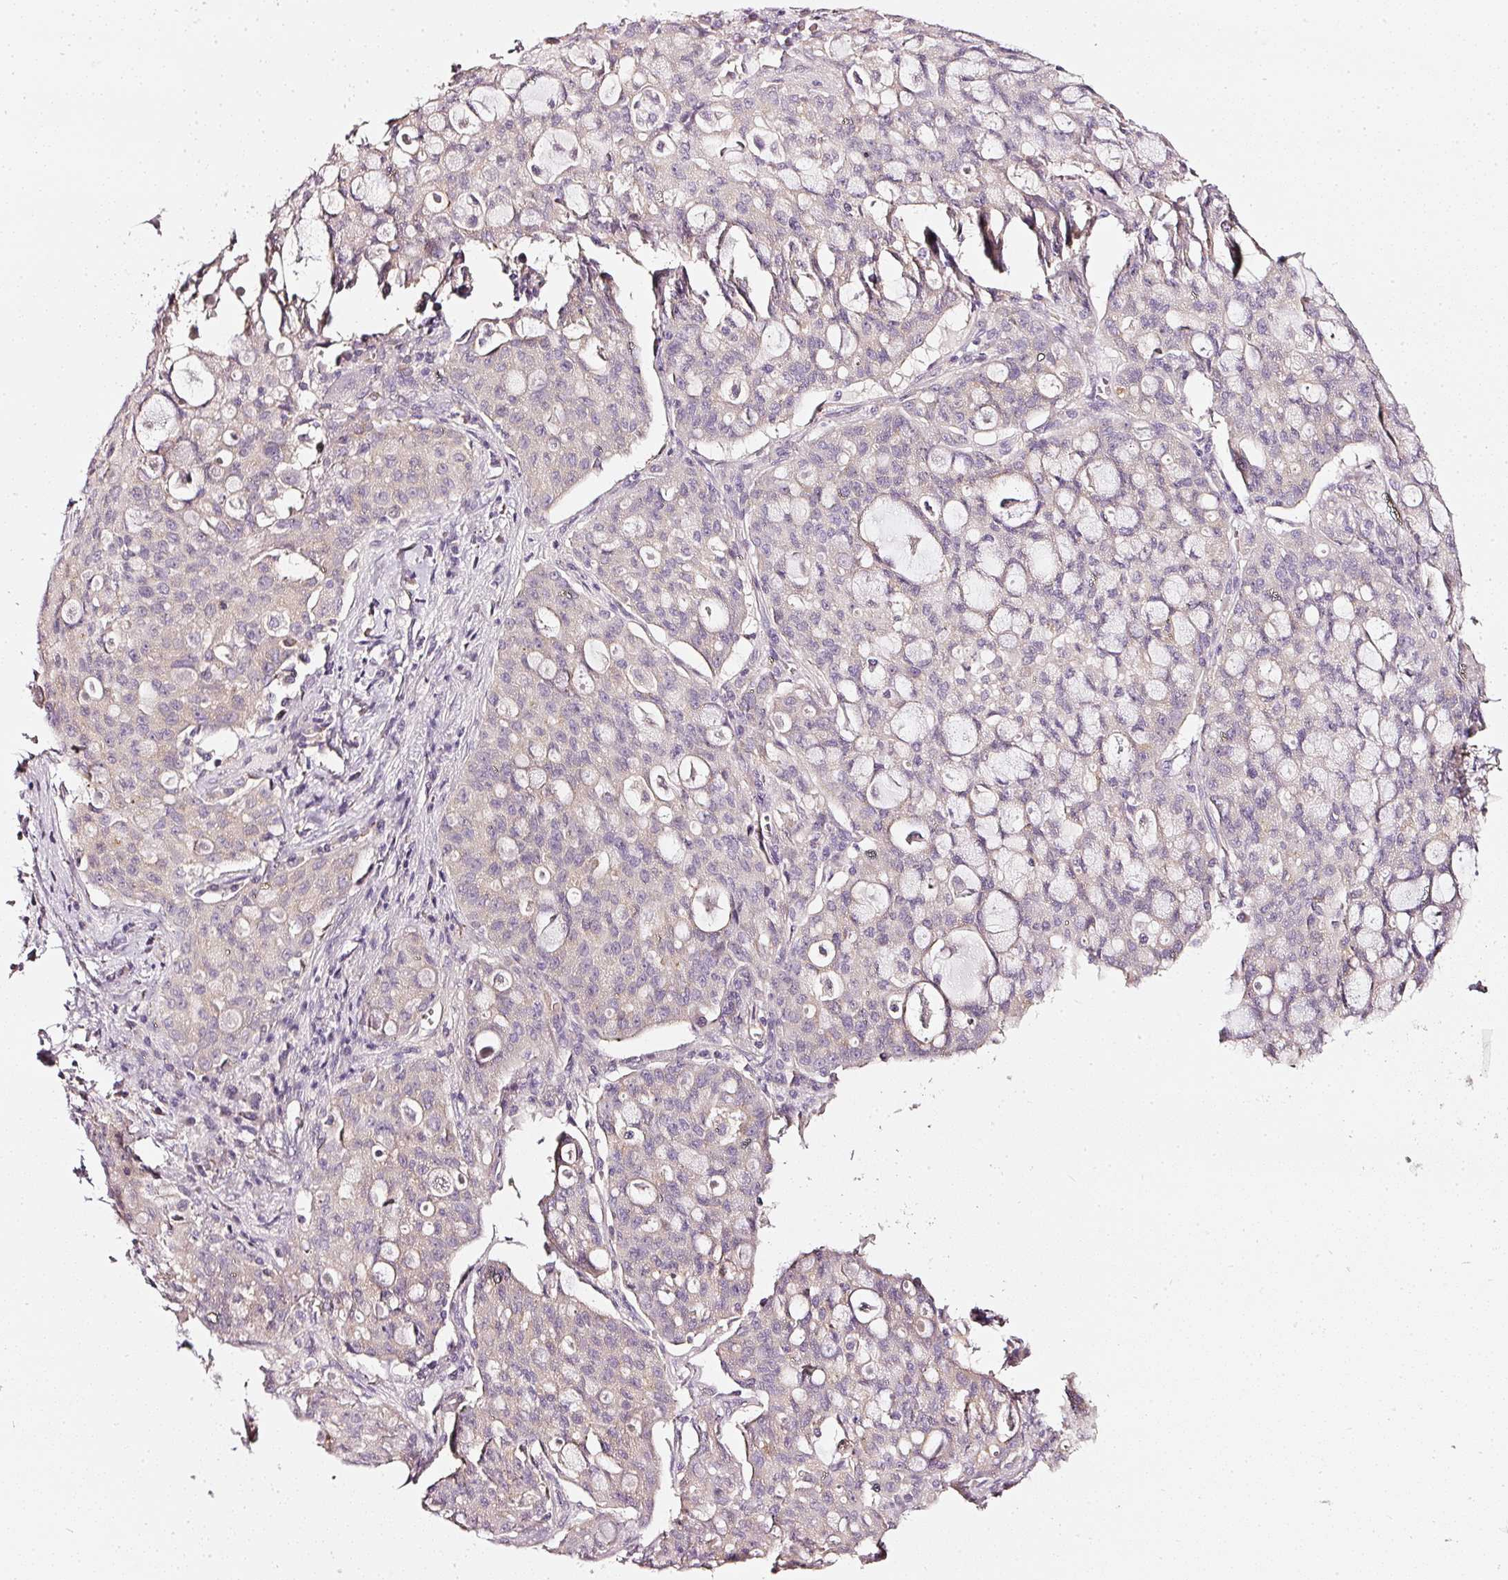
{"staining": {"intensity": "weak", "quantity": "<25%", "location": "cytoplasmic/membranous"}, "tissue": "lung cancer", "cell_type": "Tumor cells", "image_type": "cancer", "snomed": [{"axis": "morphology", "description": "Adenocarcinoma, NOS"}, {"axis": "topography", "description": "Lung"}], "caption": "High power microscopy histopathology image of an immunohistochemistry photomicrograph of lung adenocarcinoma, revealing no significant staining in tumor cells.", "gene": "CNP", "patient": {"sex": "female", "age": 44}}